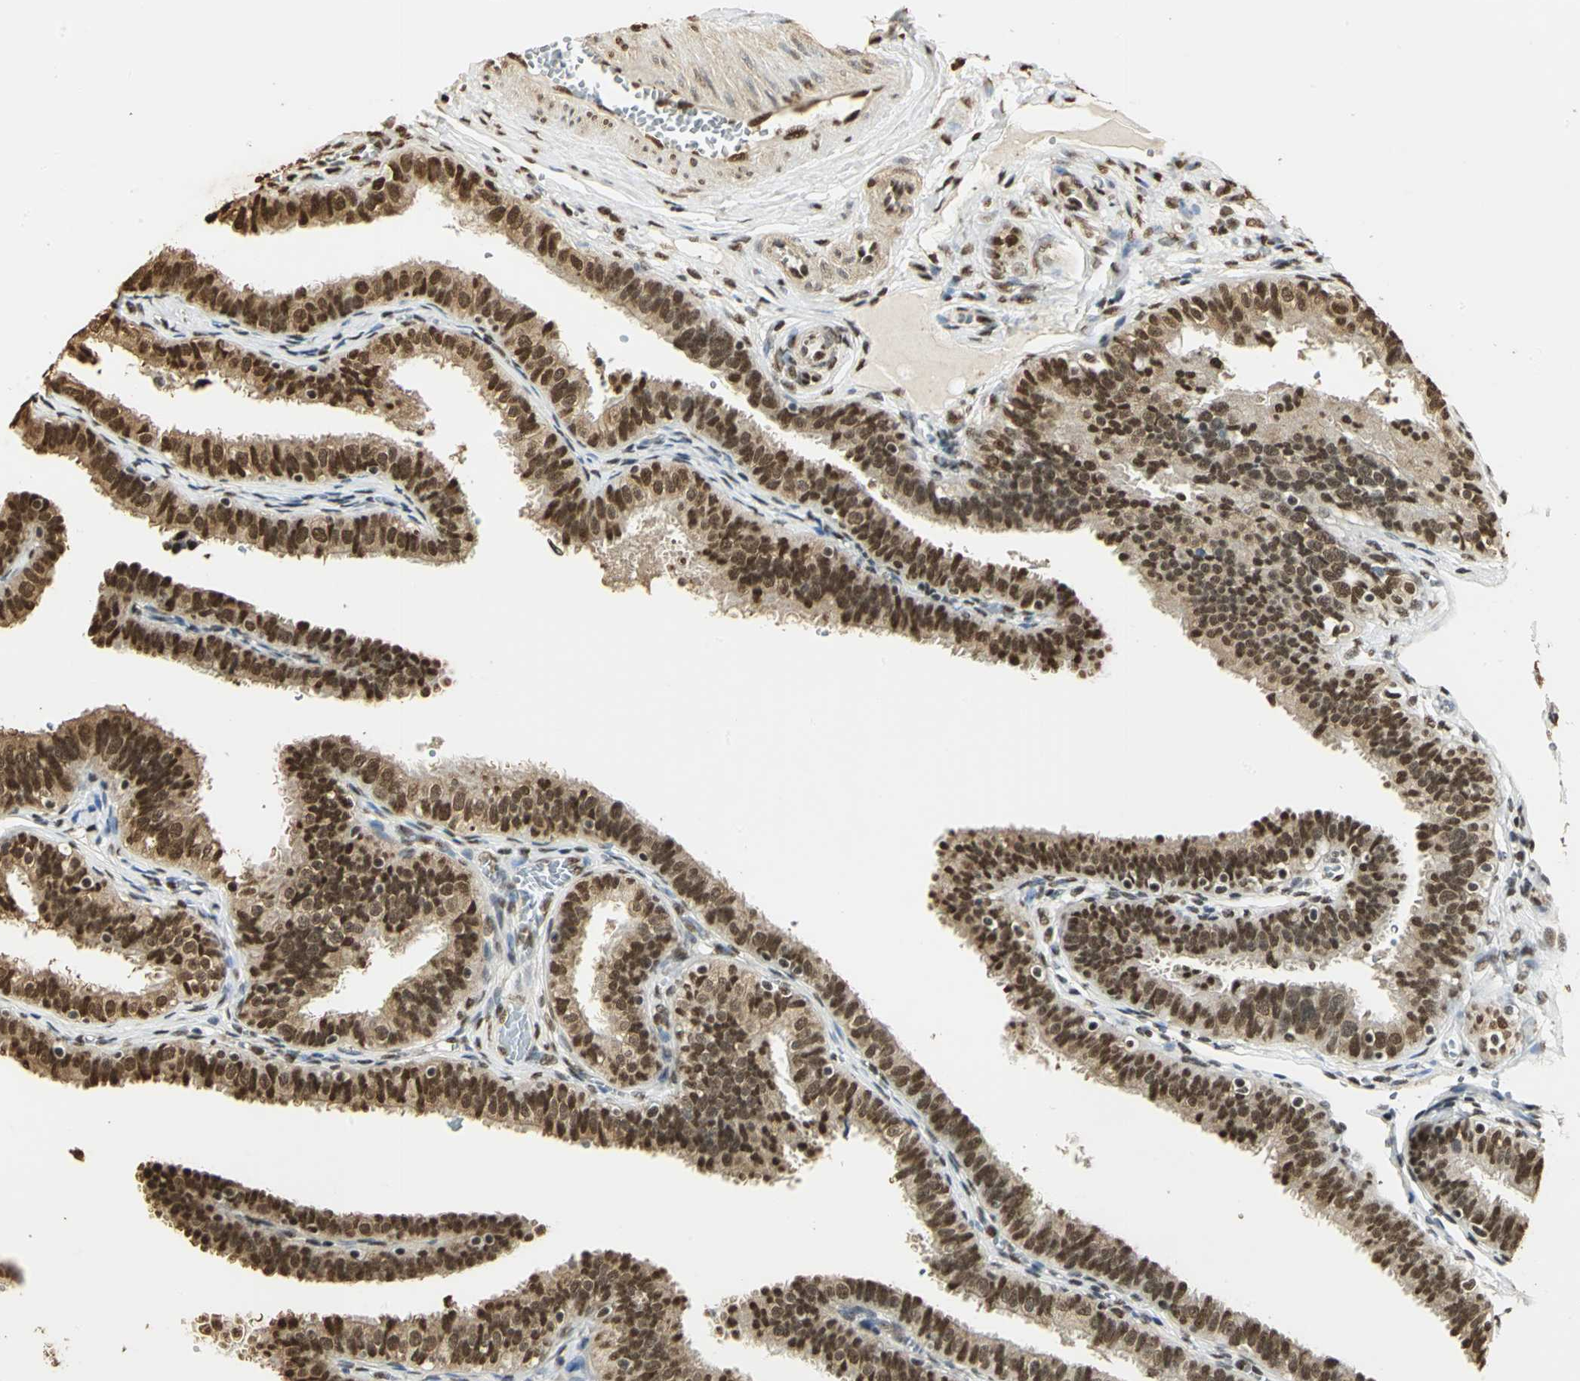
{"staining": {"intensity": "strong", "quantity": ">75%", "location": "cytoplasmic/membranous,nuclear"}, "tissue": "fallopian tube", "cell_type": "Glandular cells", "image_type": "normal", "snomed": [{"axis": "morphology", "description": "Normal tissue, NOS"}, {"axis": "topography", "description": "Fallopian tube"}], "caption": "The photomicrograph exhibits a brown stain indicating the presence of a protein in the cytoplasmic/membranous,nuclear of glandular cells in fallopian tube. The protein of interest is stained brown, and the nuclei are stained in blue (DAB (3,3'-diaminobenzidine) IHC with brightfield microscopy, high magnification).", "gene": "SET", "patient": {"sex": "female", "age": 46}}